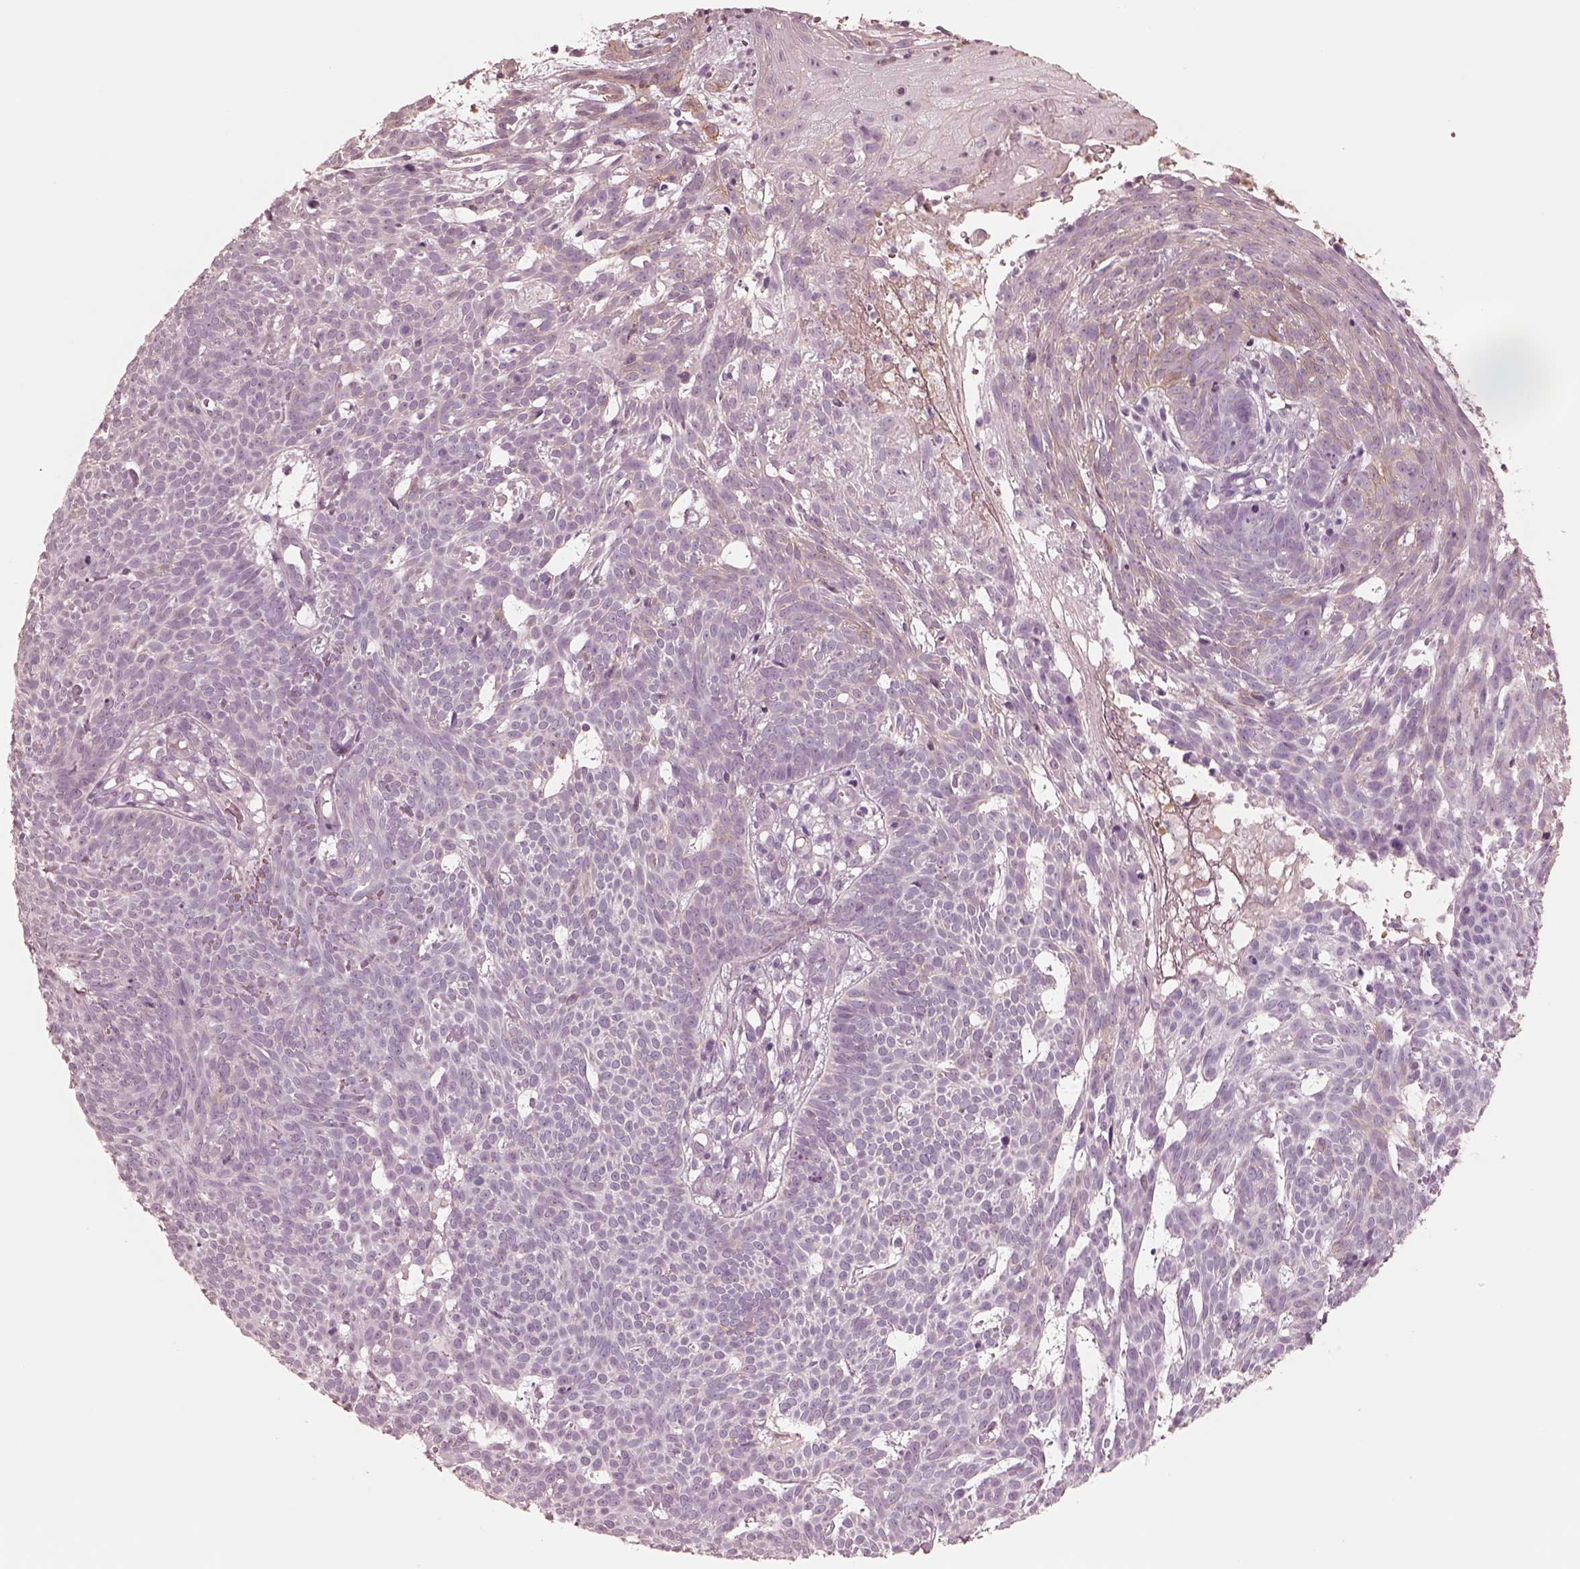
{"staining": {"intensity": "negative", "quantity": "none", "location": "none"}, "tissue": "skin cancer", "cell_type": "Tumor cells", "image_type": "cancer", "snomed": [{"axis": "morphology", "description": "Basal cell carcinoma"}, {"axis": "topography", "description": "Skin"}], "caption": "Tumor cells show no significant protein staining in skin cancer.", "gene": "GPRIN1", "patient": {"sex": "male", "age": 59}}